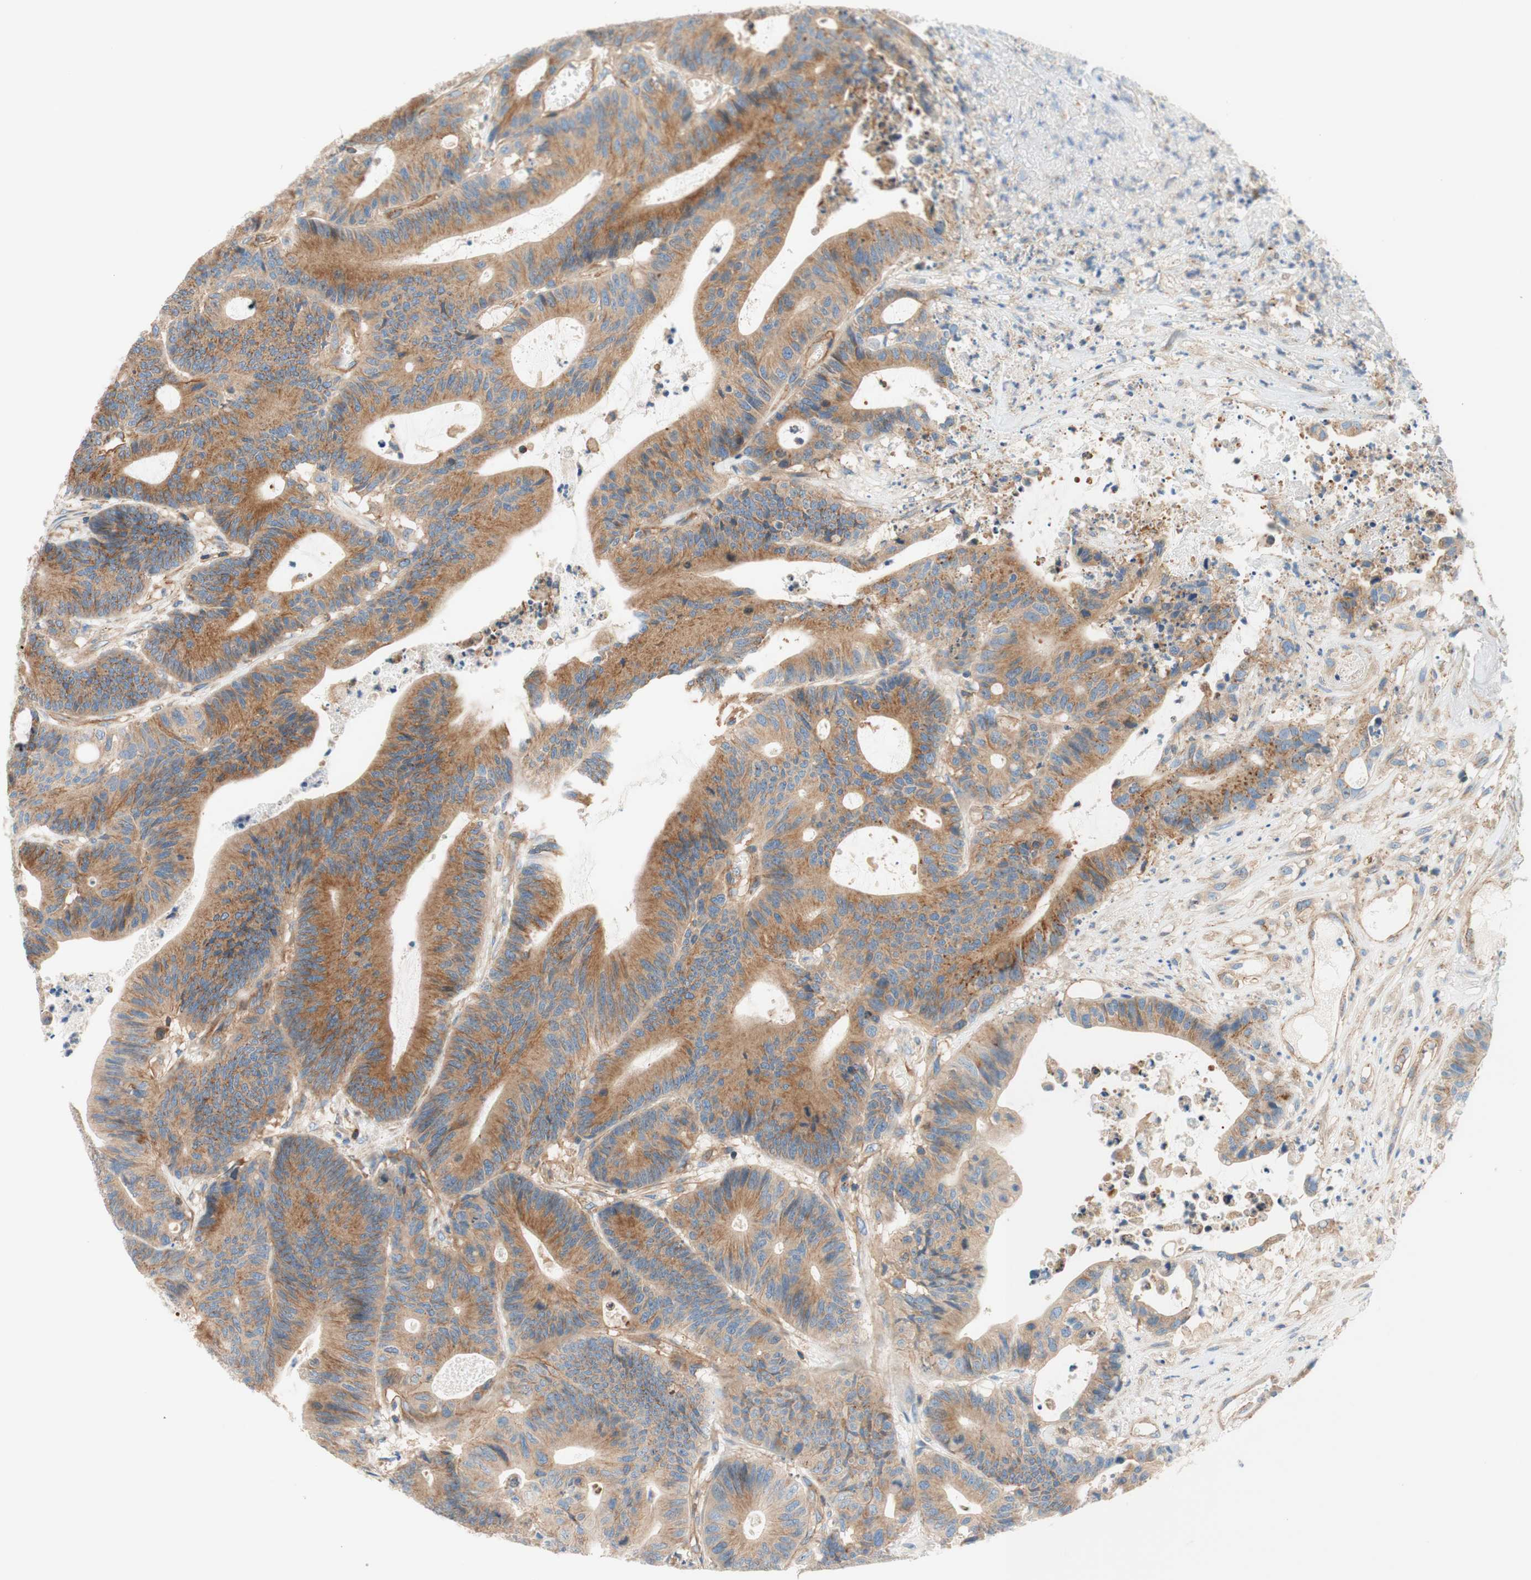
{"staining": {"intensity": "moderate", "quantity": ">75%", "location": "cytoplasmic/membranous"}, "tissue": "colorectal cancer", "cell_type": "Tumor cells", "image_type": "cancer", "snomed": [{"axis": "morphology", "description": "Adenocarcinoma, NOS"}, {"axis": "topography", "description": "Colon"}], "caption": "Protein expression analysis of human adenocarcinoma (colorectal) reveals moderate cytoplasmic/membranous staining in approximately >75% of tumor cells.", "gene": "VPS26A", "patient": {"sex": "female", "age": 84}}